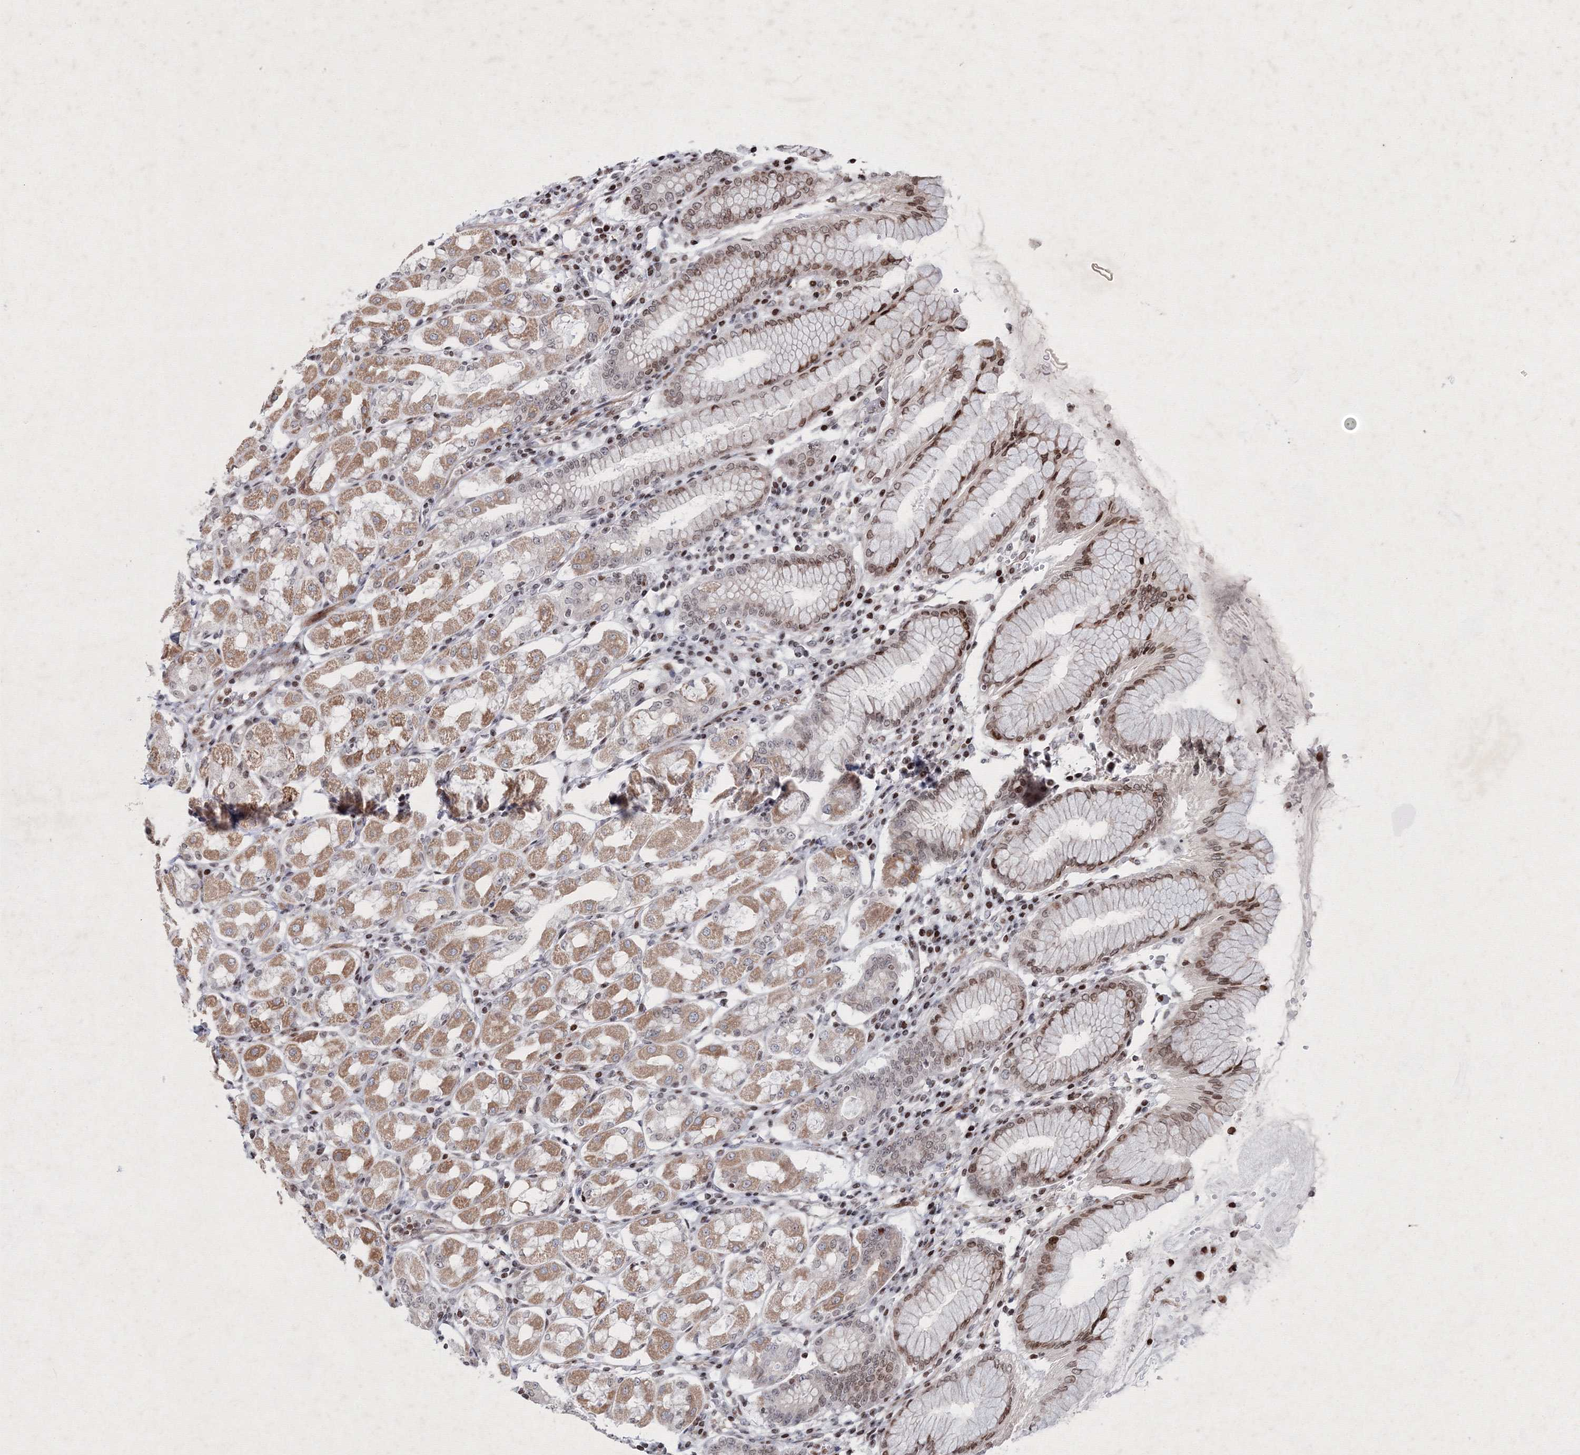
{"staining": {"intensity": "moderate", "quantity": "25%-75%", "location": "cytoplasmic/membranous,nuclear"}, "tissue": "stomach", "cell_type": "Glandular cells", "image_type": "normal", "snomed": [{"axis": "morphology", "description": "Normal tissue, NOS"}, {"axis": "topography", "description": "Stomach"}, {"axis": "topography", "description": "Stomach, lower"}], "caption": "About 25%-75% of glandular cells in normal stomach show moderate cytoplasmic/membranous,nuclear protein staining as visualized by brown immunohistochemical staining.", "gene": "SMIM29", "patient": {"sex": "female", "age": 56}}